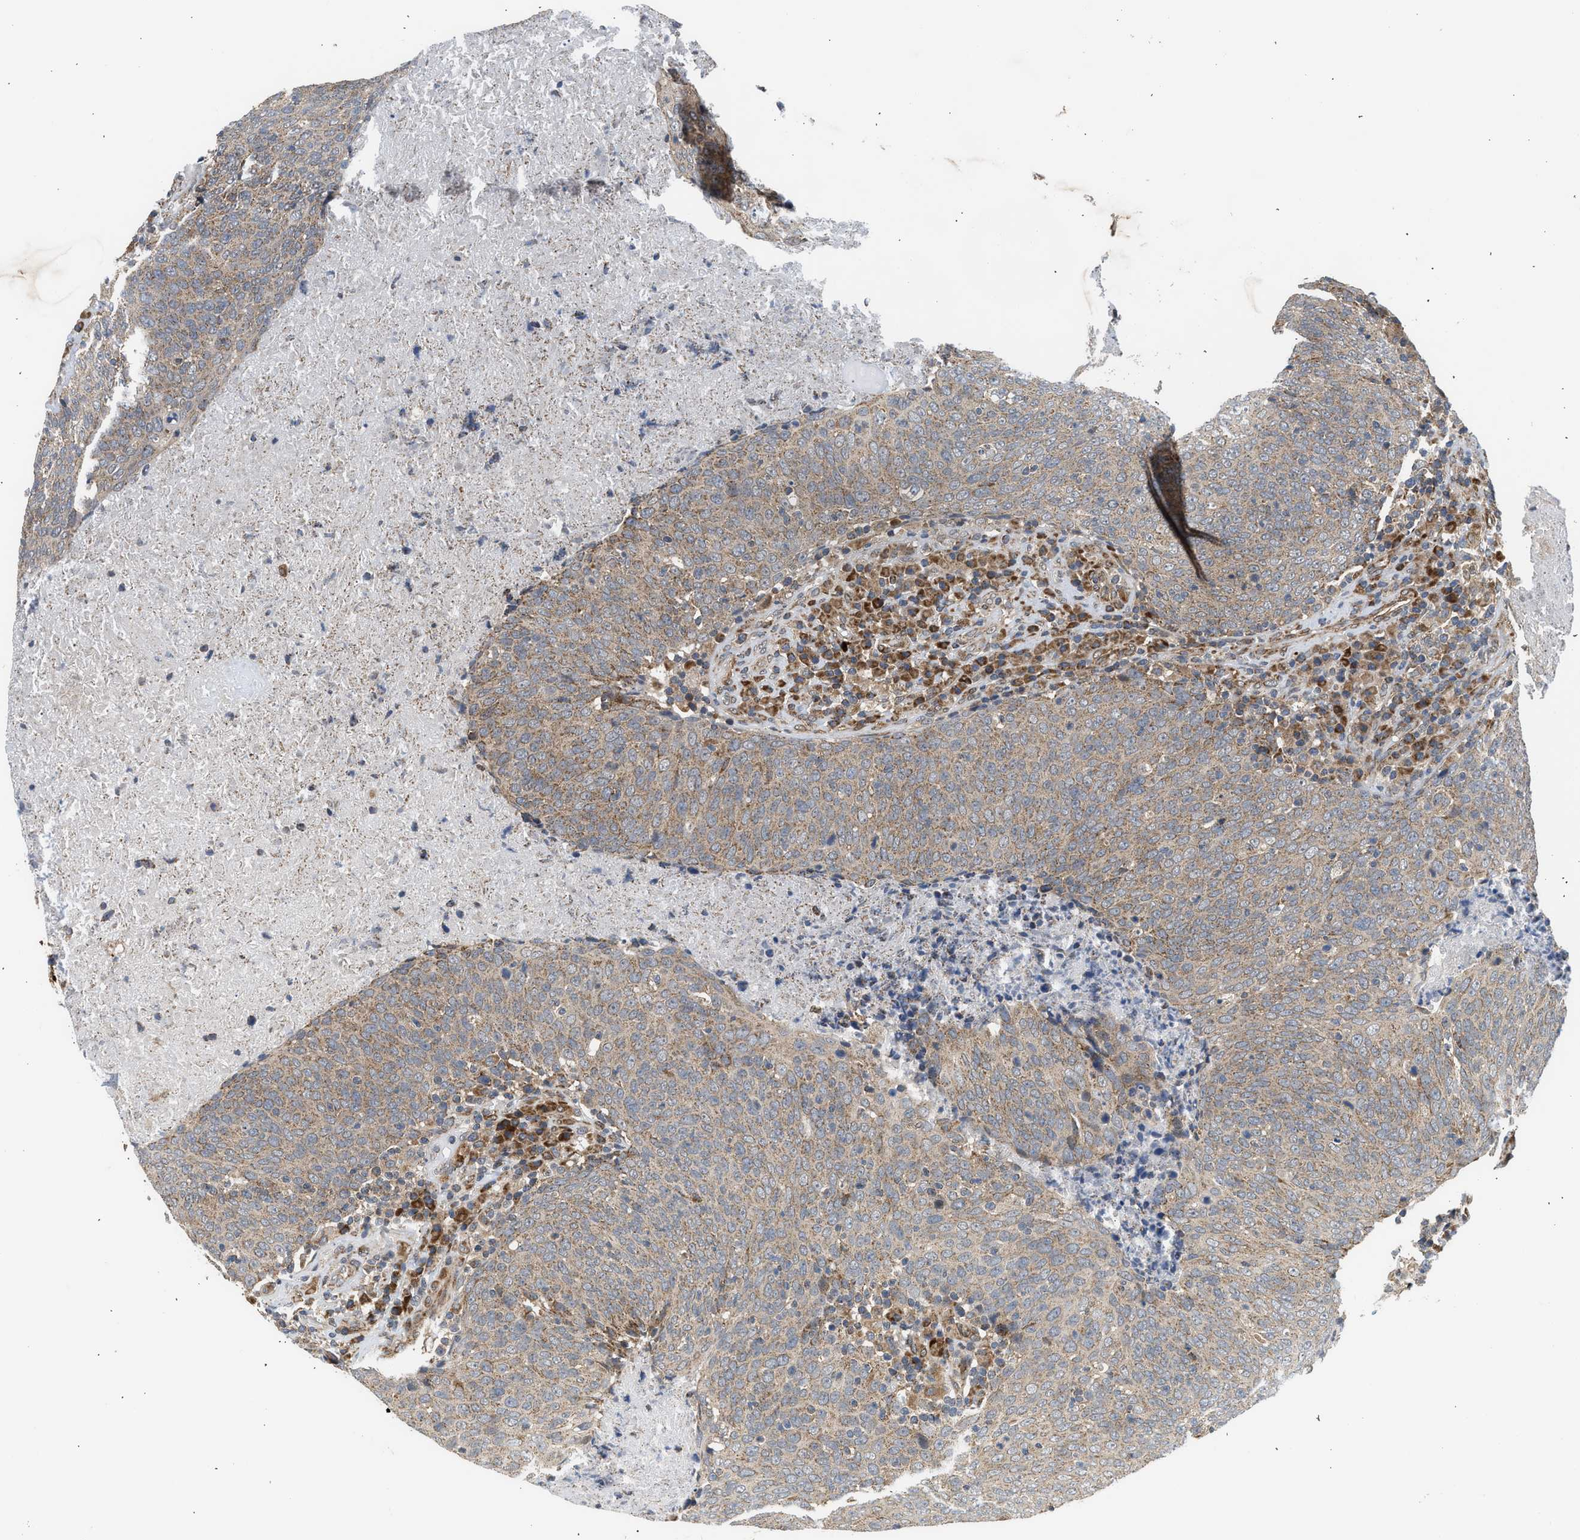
{"staining": {"intensity": "weak", "quantity": ">75%", "location": "cytoplasmic/membranous"}, "tissue": "head and neck cancer", "cell_type": "Tumor cells", "image_type": "cancer", "snomed": [{"axis": "morphology", "description": "Squamous cell carcinoma, NOS"}, {"axis": "morphology", "description": "Squamous cell carcinoma, metastatic, NOS"}, {"axis": "topography", "description": "Lymph node"}, {"axis": "topography", "description": "Head-Neck"}], "caption": "This histopathology image displays immunohistochemistry staining of human head and neck squamous cell carcinoma, with low weak cytoplasmic/membranous positivity in approximately >75% of tumor cells.", "gene": "POLG2", "patient": {"sex": "male", "age": 62}}